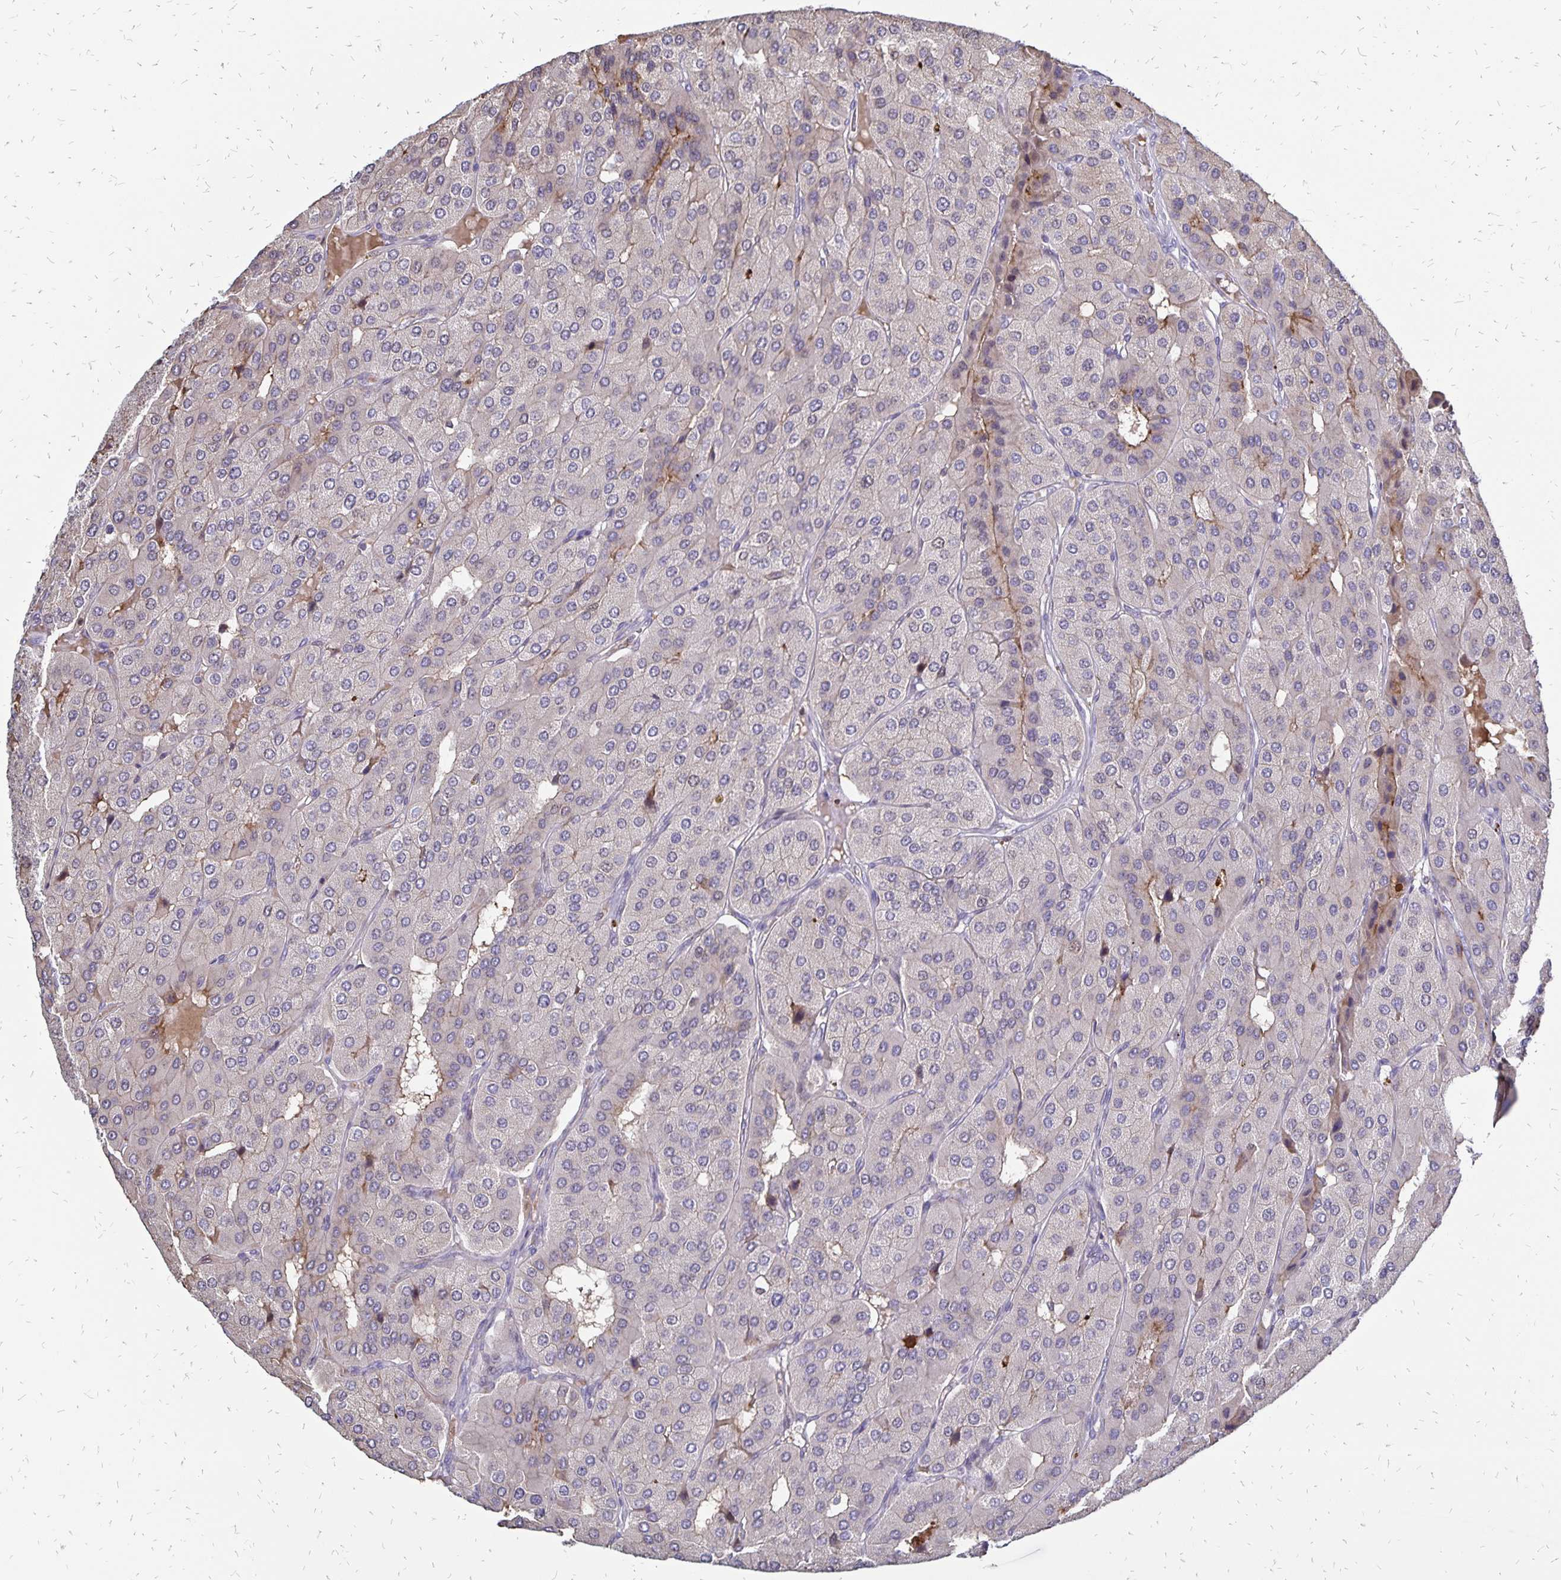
{"staining": {"intensity": "negative", "quantity": "none", "location": "none"}, "tissue": "parathyroid gland", "cell_type": "Glandular cells", "image_type": "normal", "snomed": [{"axis": "morphology", "description": "Normal tissue, NOS"}, {"axis": "morphology", "description": "Adenoma, NOS"}, {"axis": "topography", "description": "Parathyroid gland"}], "caption": "Immunohistochemistry (IHC) image of benign human parathyroid gland stained for a protein (brown), which exhibits no positivity in glandular cells.", "gene": "DCK", "patient": {"sex": "female", "age": 86}}